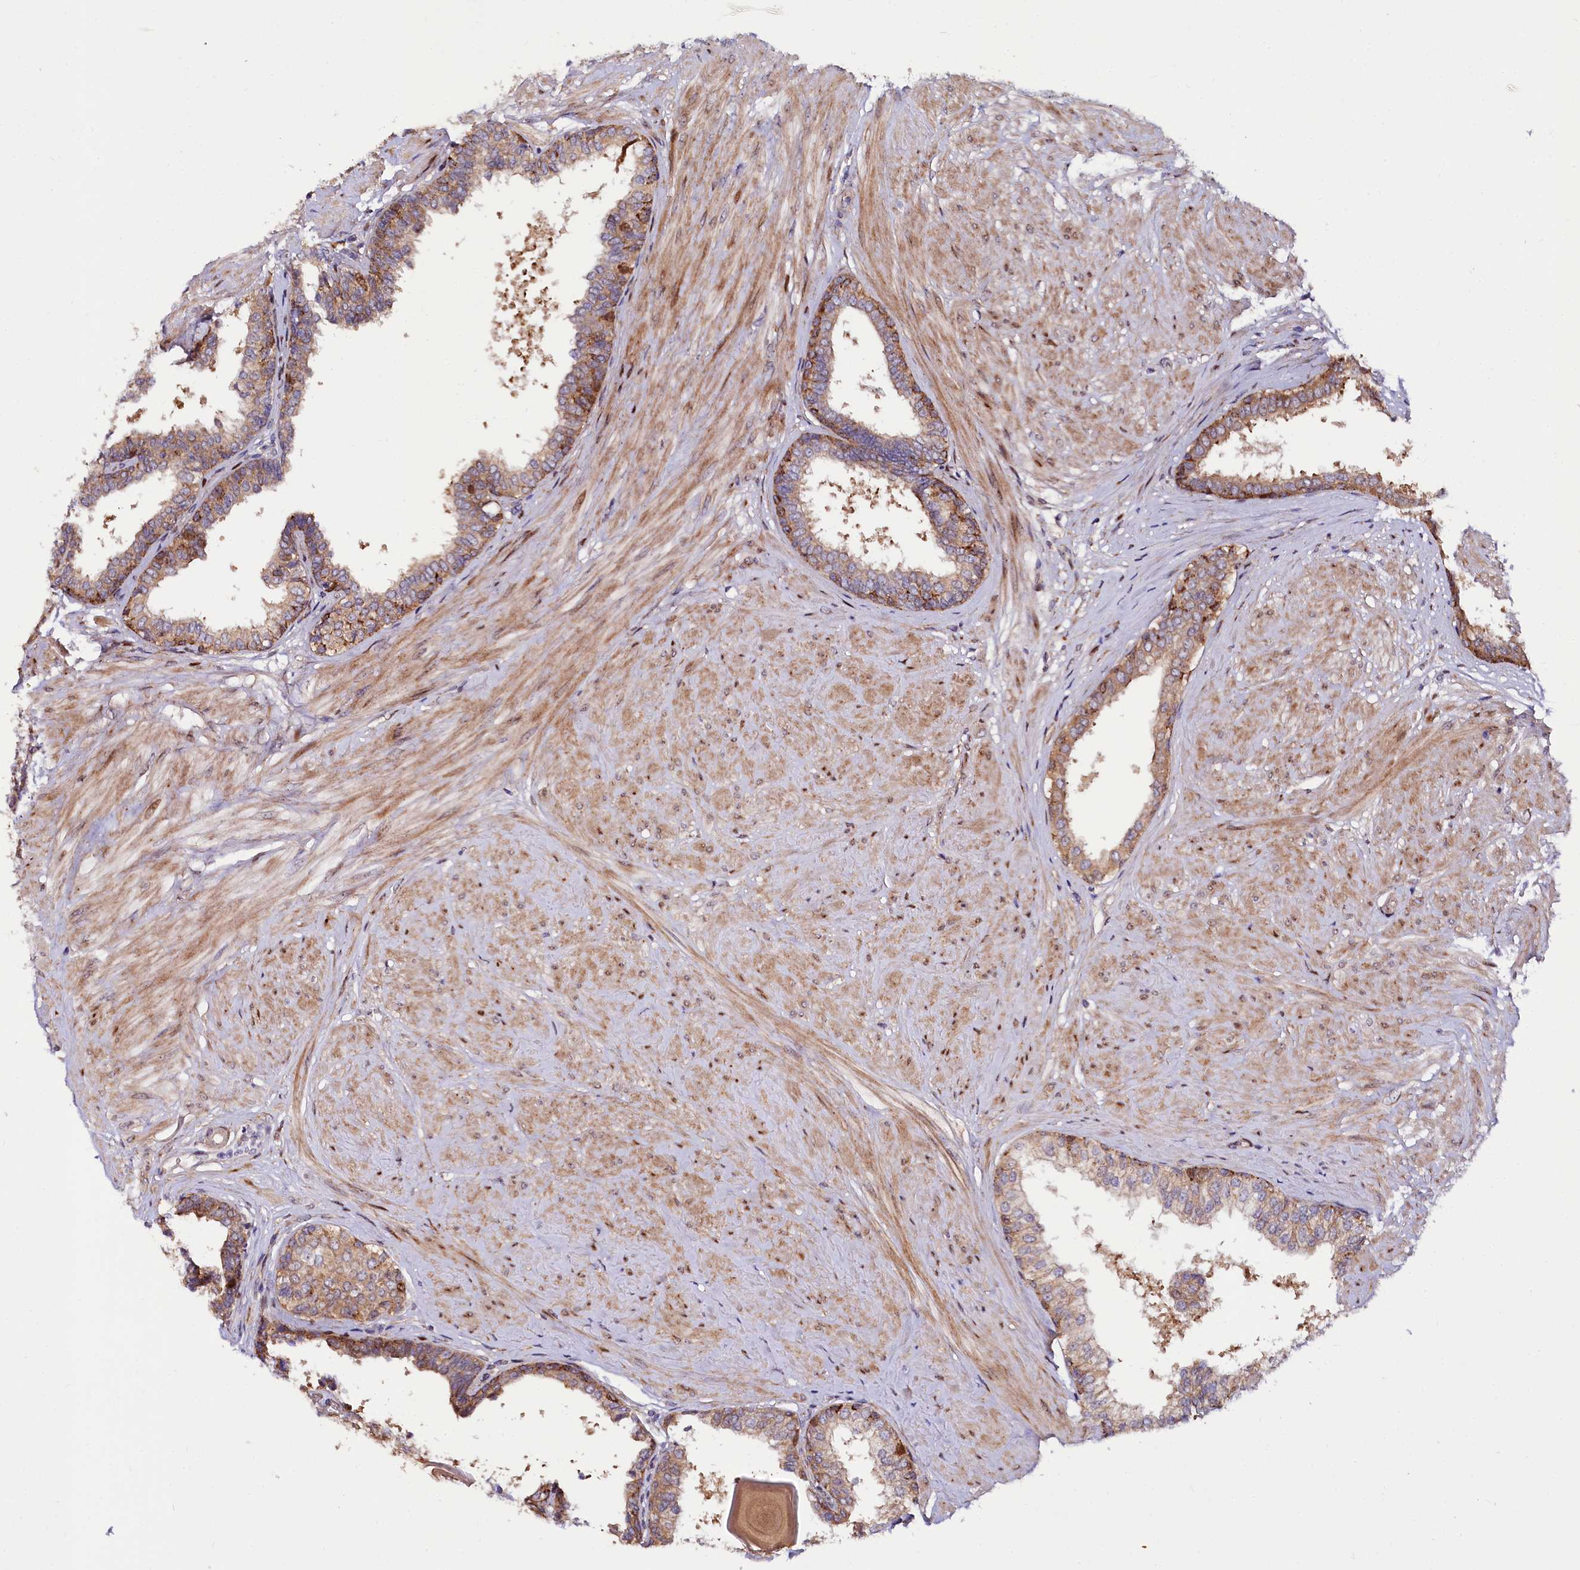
{"staining": {"intensity": "moderate", "quantity": ">75%", "location": "cytoplasmic/membranous"}, "tissue": "prostate", "cell_type": "Glandular cells", "image_type": "normal", "snomed": [{"axis": "morphology", "description": "Normal tissue, NOS"}, {"axis": "topography", "description": "Prostate"}], "caption": "This is an image of immunohistochemistry staining of normal prostate, which shows moderate staining in the cytoplasmic/membranous of glandular cells.", "gene": "PDZRN3", "patient": {"sex": "male", "age": 48}}